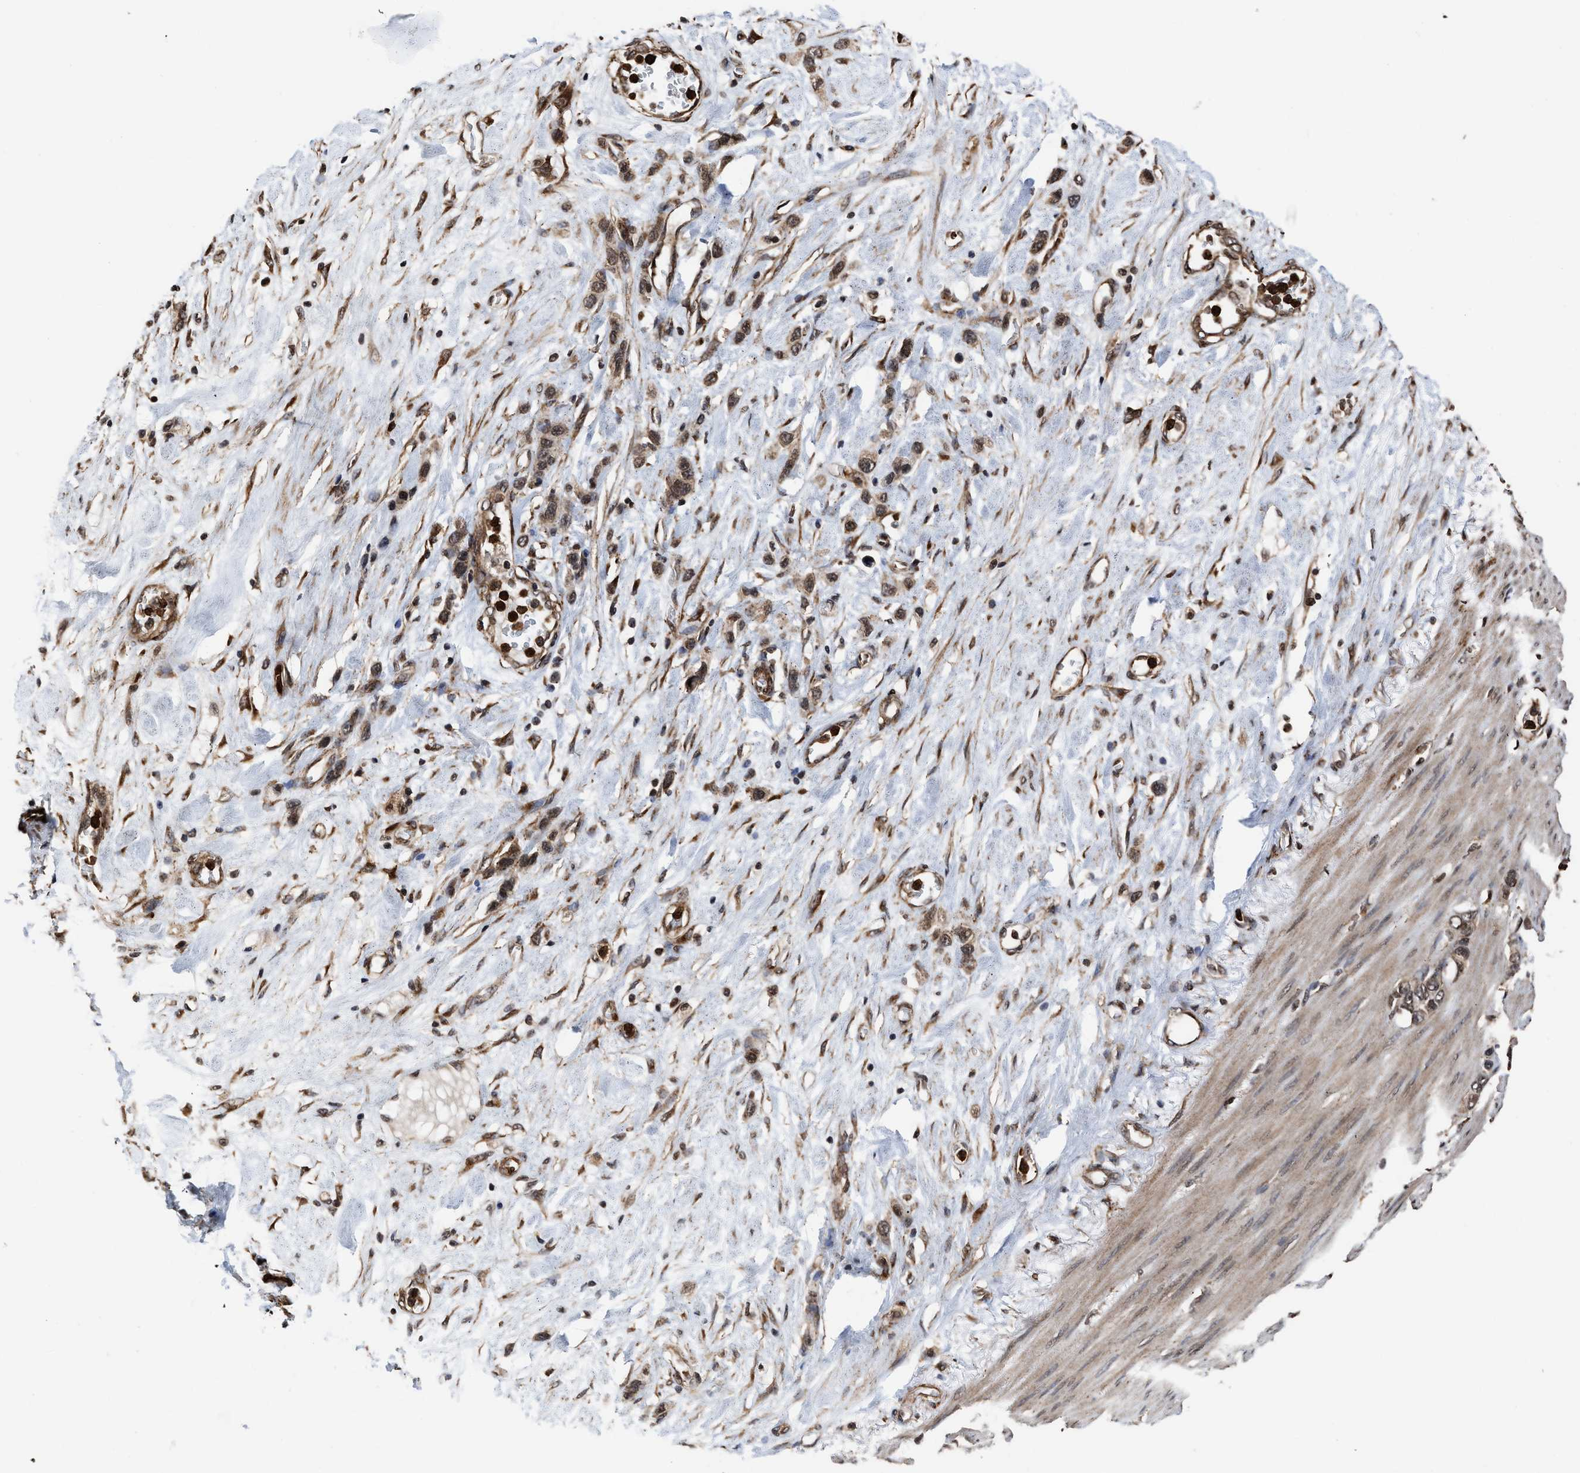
{"staining": {"intensity": "moderate", "quantity": ">75%", "location": "cytoplasmic/membranous,nuclear"}, "tissue": "stomach cancer", "cell_type": "Tumor cells", "image_type": "cancer", "snomed": [{"axis": "morphology", "description": "Adenocarcinoma, NOS"}, {"axis": "morphology", "description": "Adenocarcinoma, High grade"}, {"axis": "topography", "description": "Stomach, upper"}, {"axis": "topography", "description": "Stomach, lower"}], "caption": "A brown stain shows moderate cytoplasmic/membranous and nuclear staining of a protein in human stomach cancer (adenocarcinoma) tumor cells.", "gene": "SEPTIN2", "patient": {"sex": "female", "age": 65}}